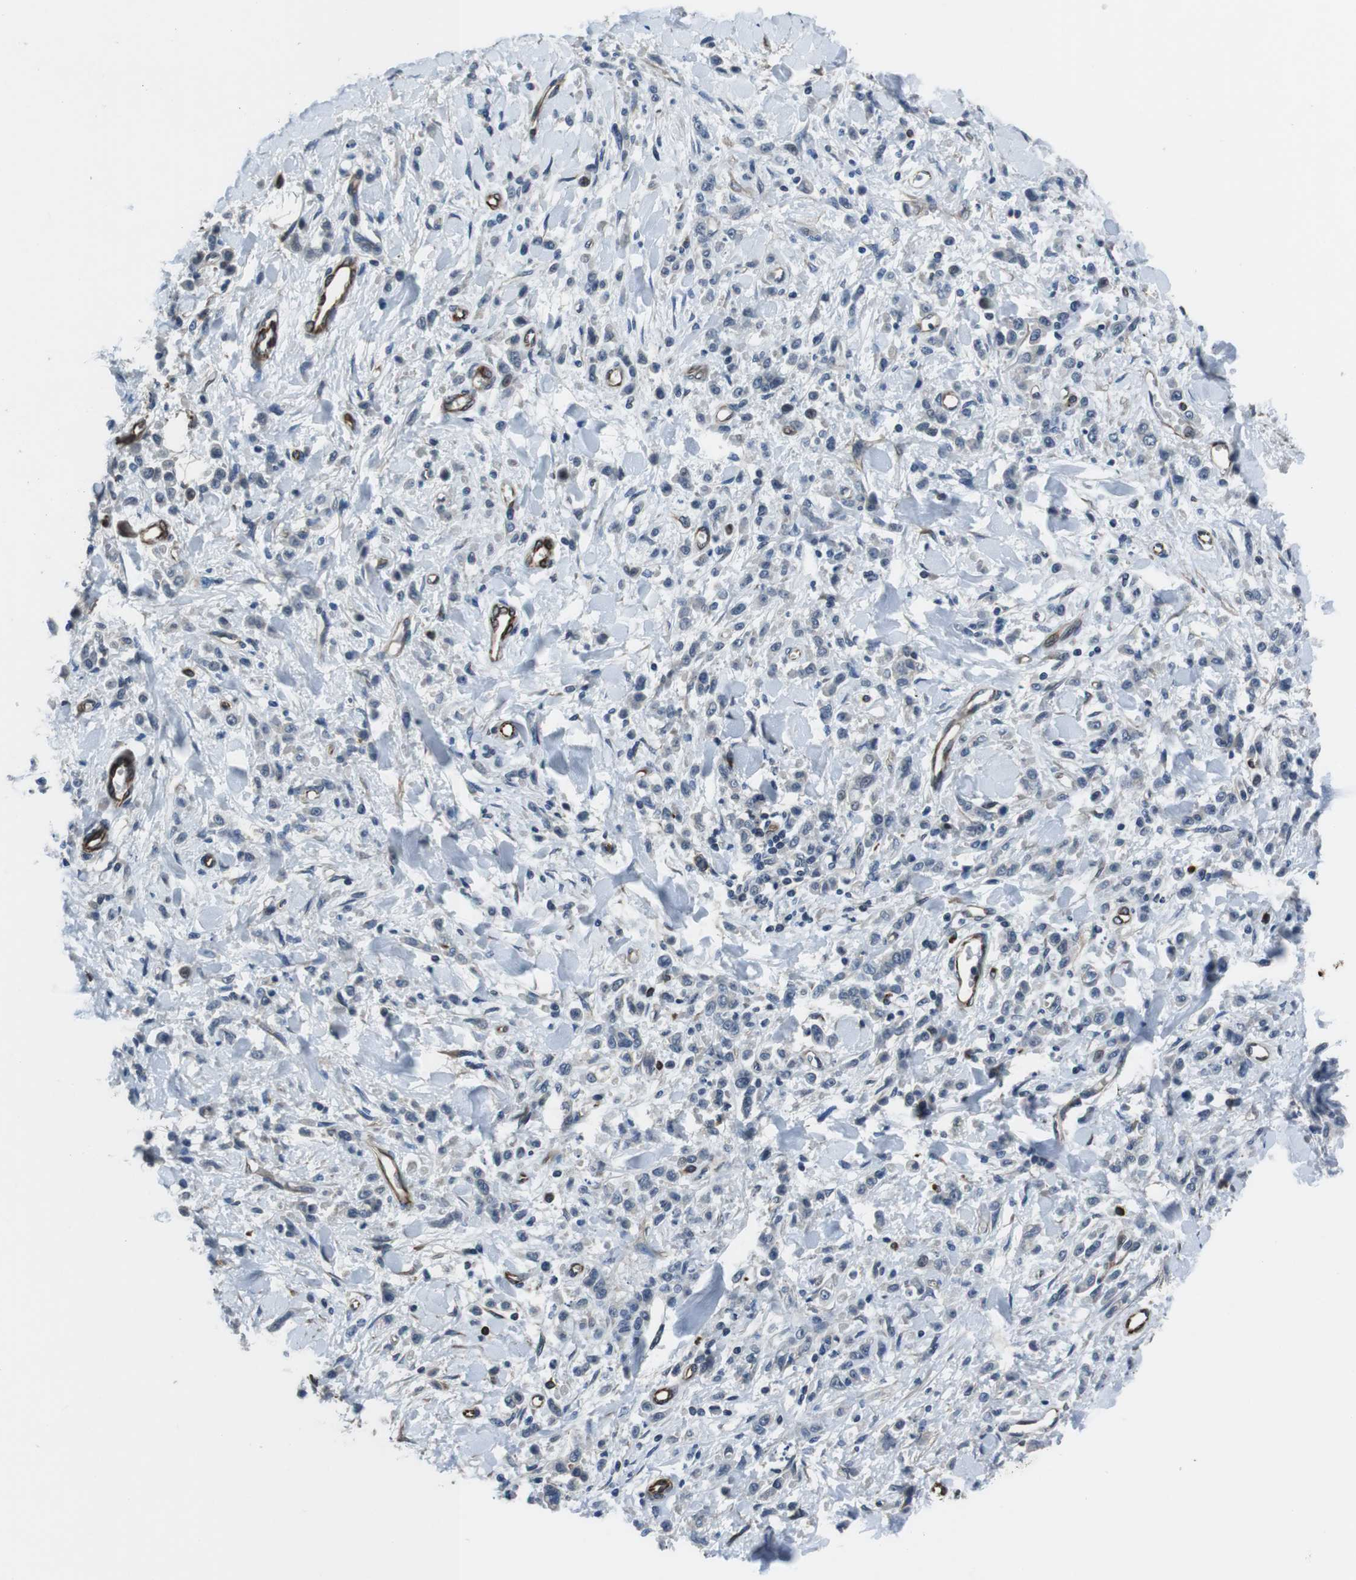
{"staining": {"intensity": "negative", "quantity": "none", "location": "none"}, "tissue": "stomach cancer", "cell_type": "Tumor cells", "image_type": "cancer", "snomed": [{"axis": "morphology", "description": "Normal tissue, NOS"}, {"axis": "morphology", "description": "Adenocarcinoma, NOS"}, {"axis": "topography", "description": "Stomach"}], "caption": "Immunohistochemistry (IHC) image of adenocarcinoma (stomach) stained for a protein (brown), which demonstrates no expression in tumor cells.", "gene": "LRRC49", "patient": {"sex": "male", "age": 82}}